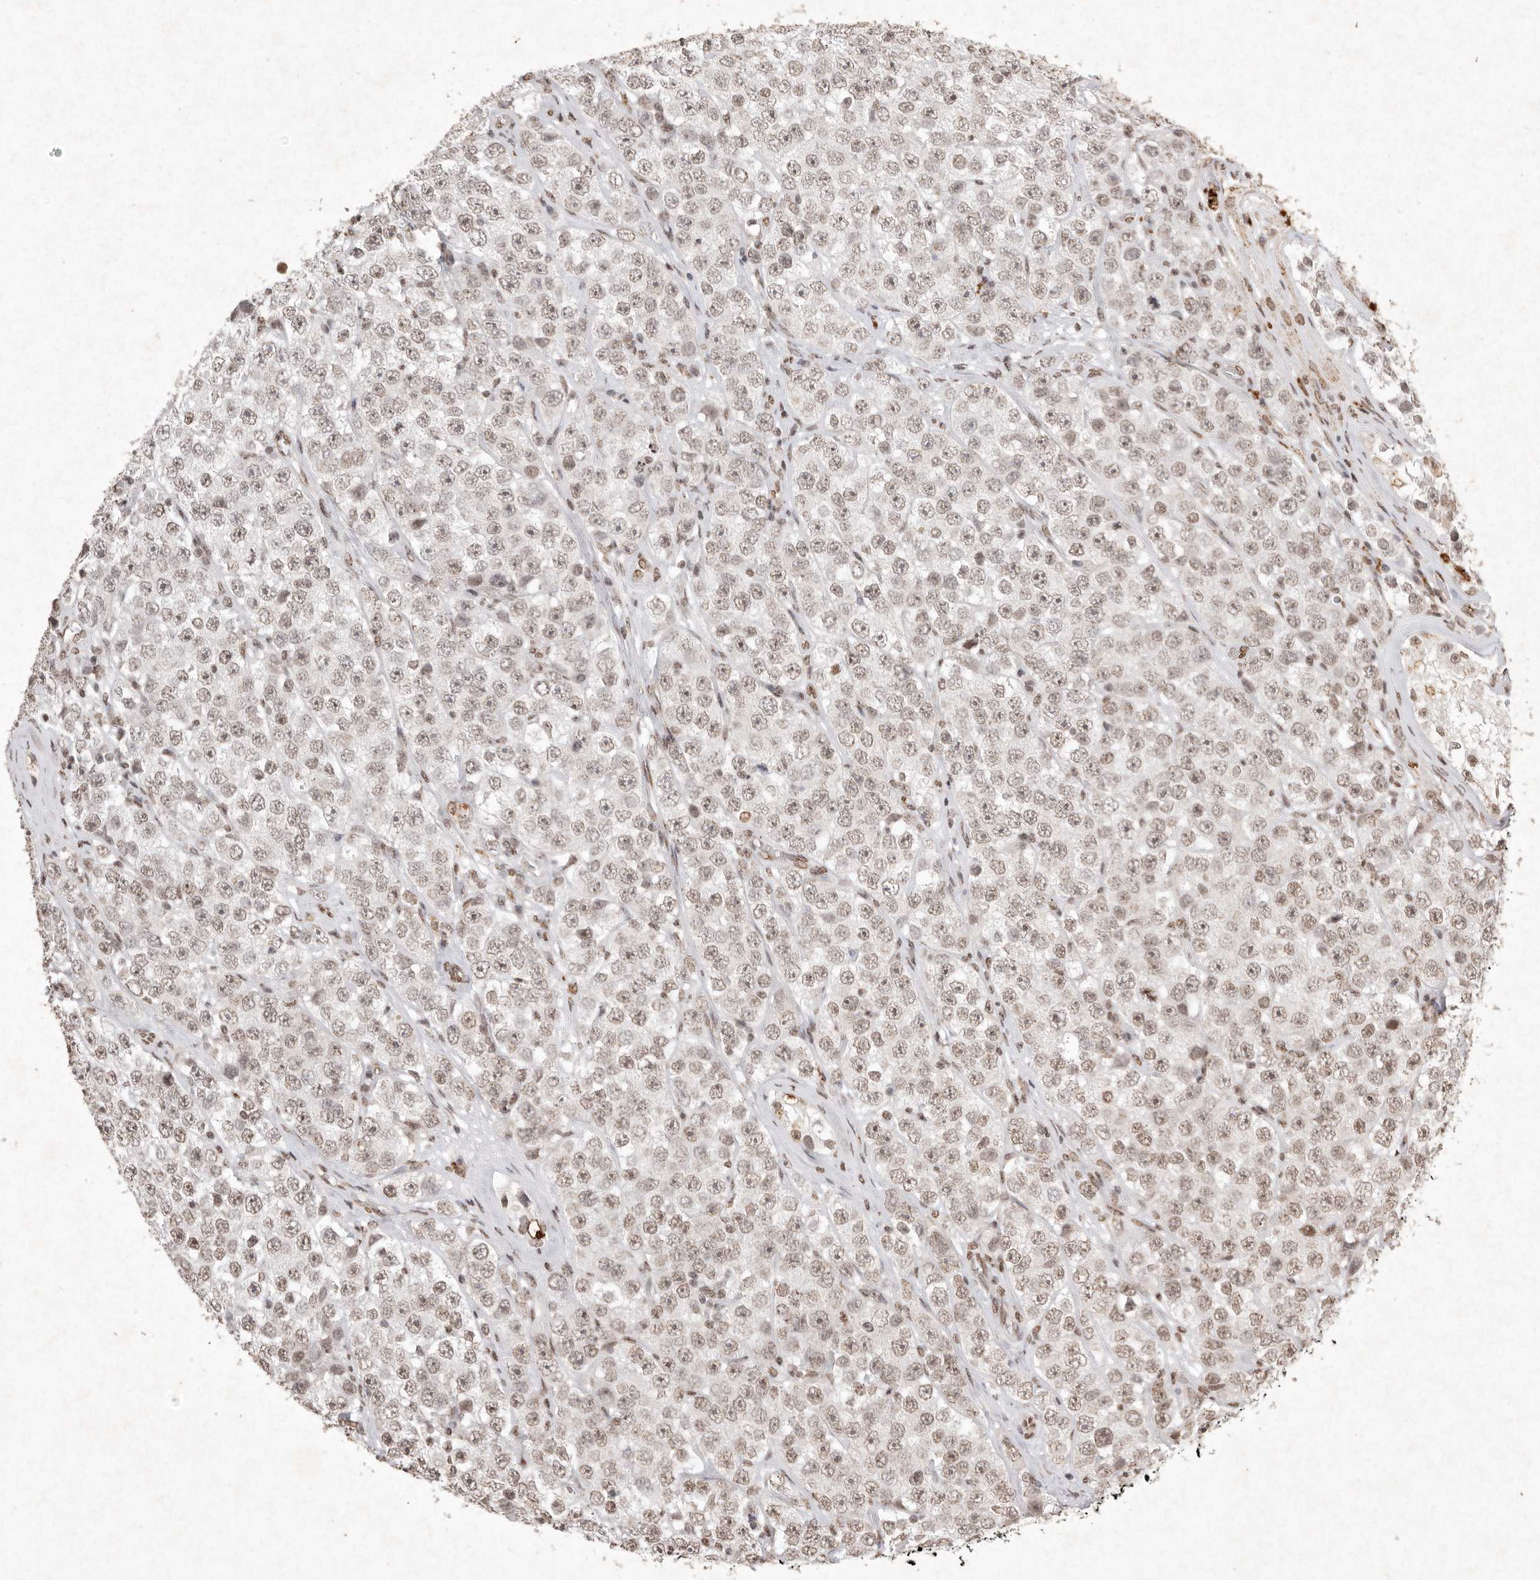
{"staining": {"intensity": "weak", "quantity": "25%-75%", "location": "nuclear"}, "tissue": "testis cancer", "cell_type": "Tumor cells", "image_type": "cancer", "snomed": [{"axis": "morphology", "description": "Seminoma, NOS"}, {"axis": "topography", "description": "Testis"}], "caption": "Tumor cells reveal low levels of weak nuclear positivity in about 25%-75% of cells in human testis cancer (seminoma). The staining was performed using DAB (3,3'-diaminobenzidine), with brown indicating positive protein expression. Nuclei are stained blue with hematoxylin.", "gene": "NKX3-2", "patient": {"sex": "male", "age": 28}}